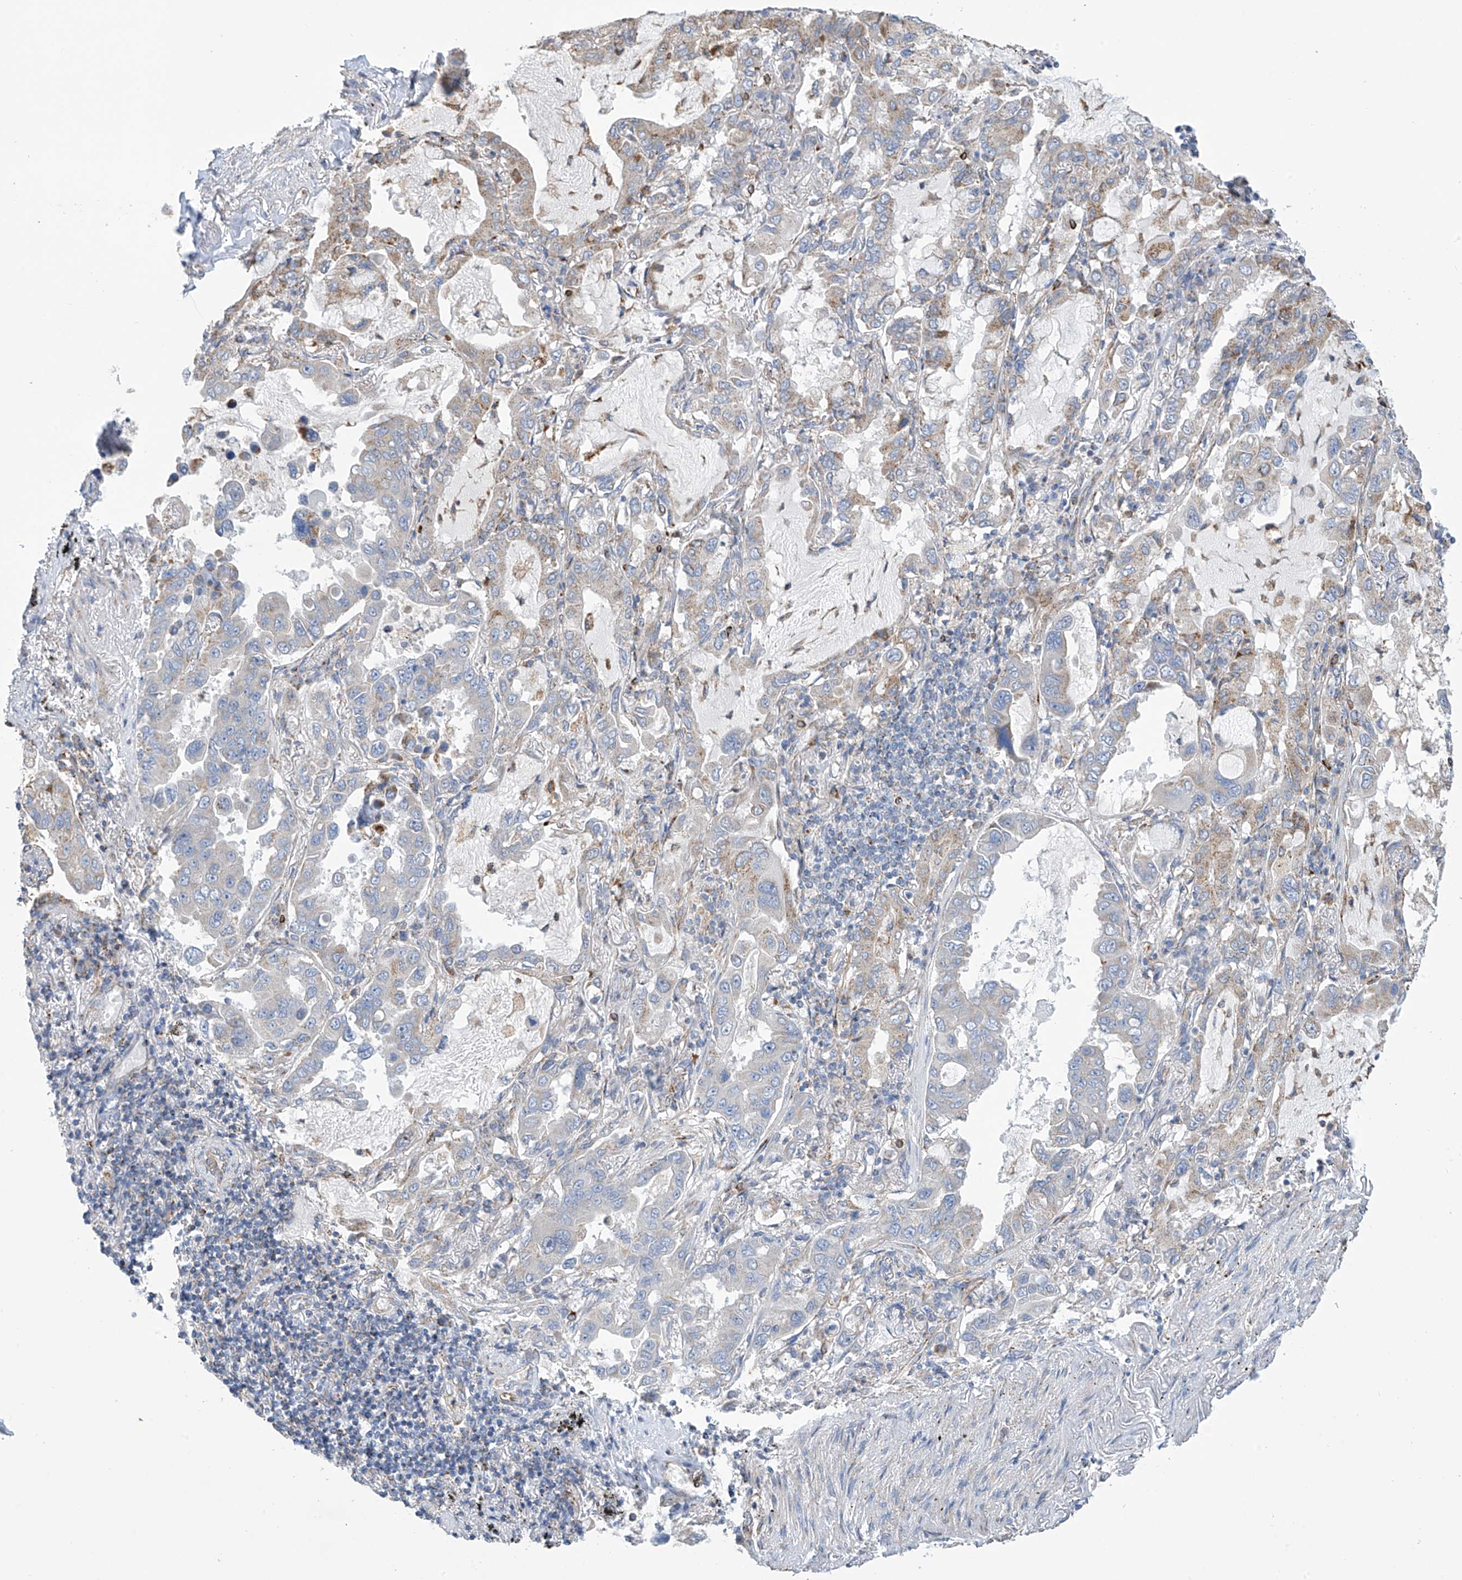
{"staining": {"intensity": "weak", "quantity": "<25%", "location": "cytoplasmic/membranous"}, "tissue": "lung cancer", "cell_type": "Tumor cells", "image_type": "cancer", "snomed": [{"axis": "morphology", "description": "Adenocarcinoma, NOS"}, {"axis": "topography", "description": "Lung"}], "caption": "This is a micrograph of immunohistochemistry (IHC) staining of lung cancer (adenocarcinoma), which shows no positivity in tumor cells. (DAB (3,3'-diaminobenzidine) IHC visualized using brightfield microscopy, high magnification).", "gene": "EIF5B", "patient": {"sex": "male", "age": 64}}